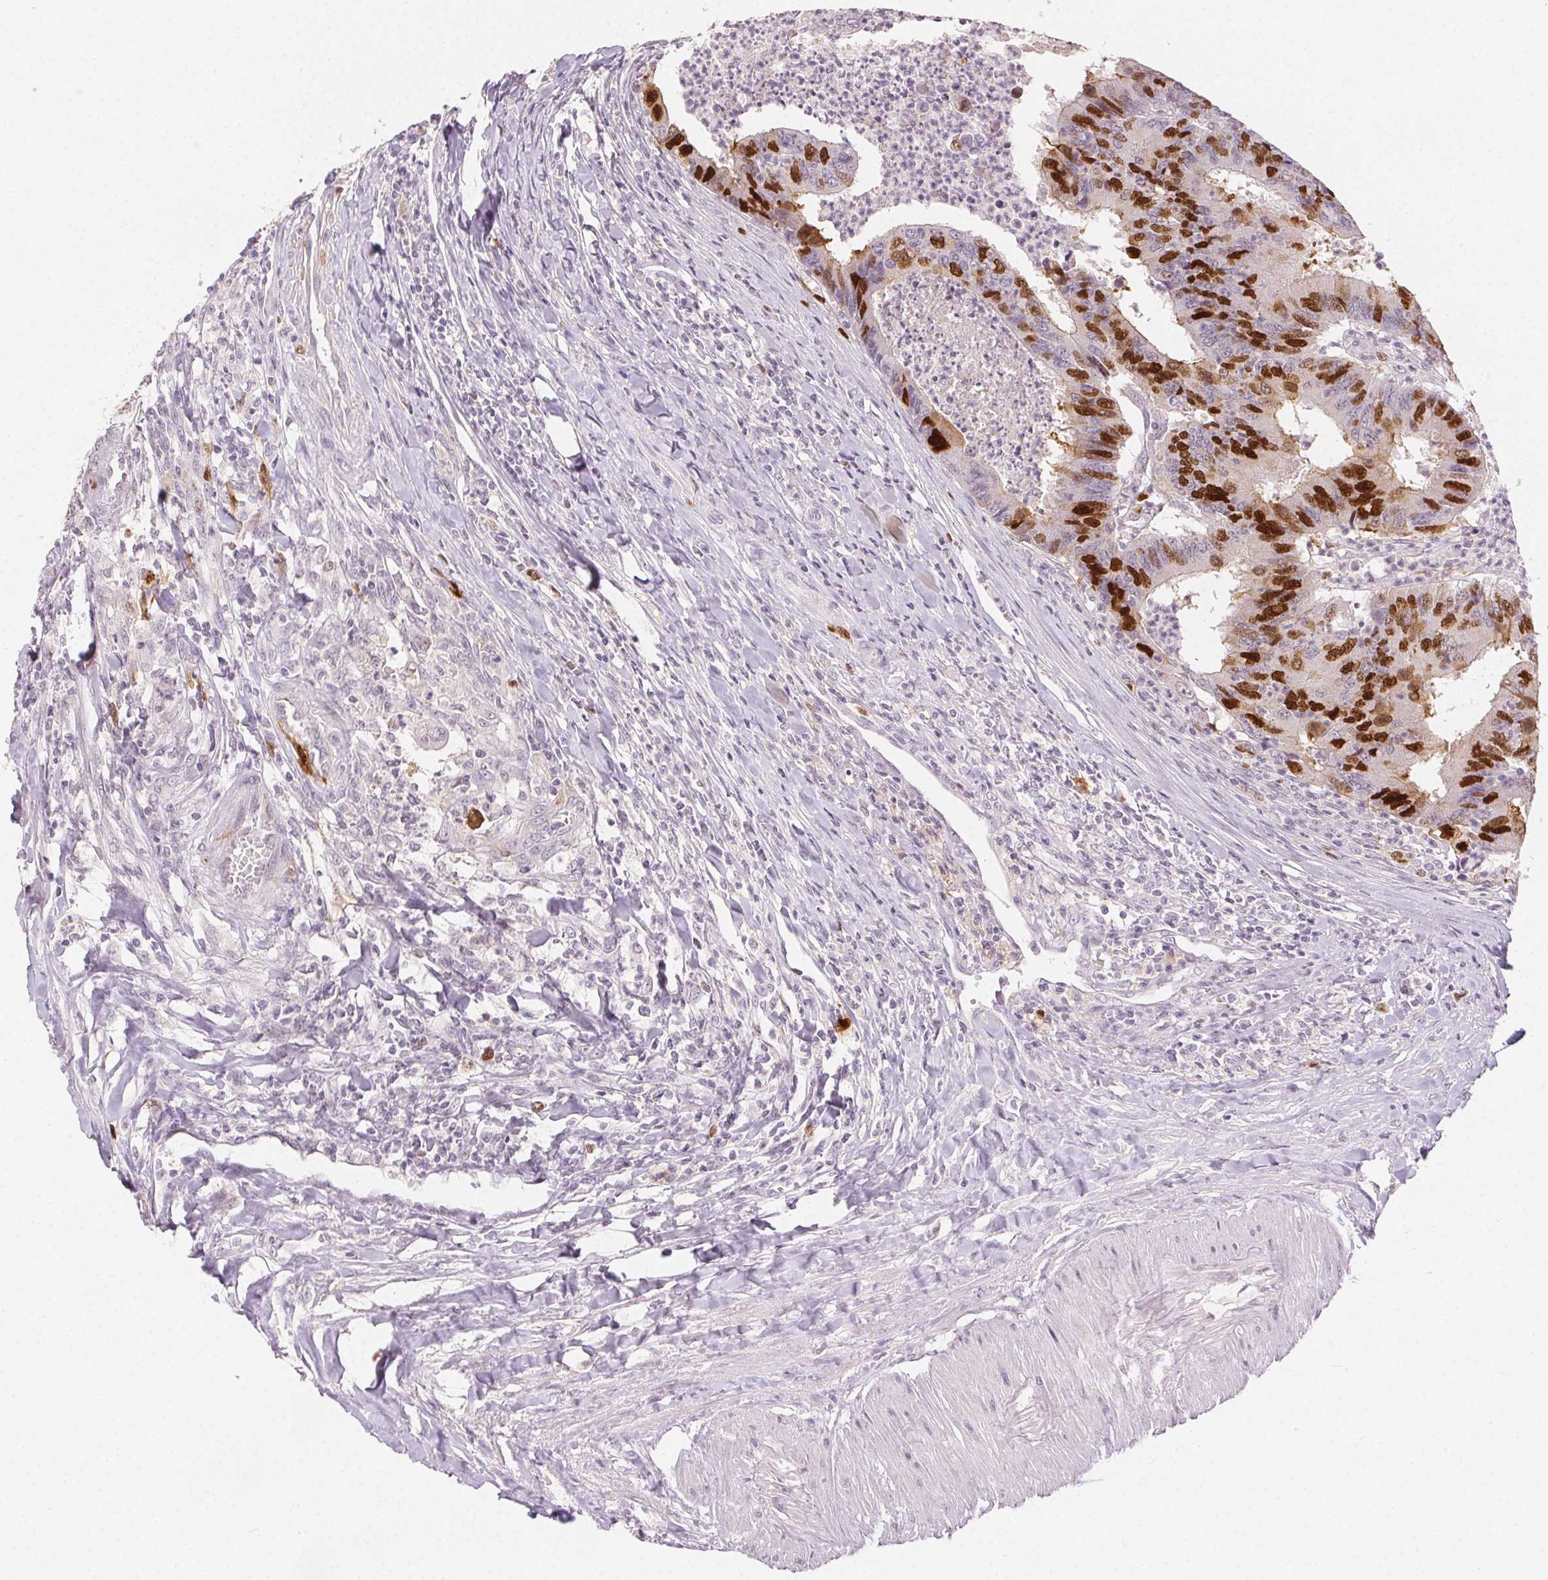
{"staining": {"intensity": "moderate", "quantity": "25%-75%", "location": "nuclear"}, "tissue": "colorectal cancer", "cell_type": "Tumor cells", "image_type": "cancer", "snomed": [{"axis": "morphology", "description": "Adenocarcinoma, NOS"}, {"axis": "topography", "description": "Colon"}], "caption": "Human colorectal adenocarcinoma stained with a protein marker exhibits moderate staining in tumor cells.", "gene": "ANLN", "patient": {"sex": "female", "age": 67}}